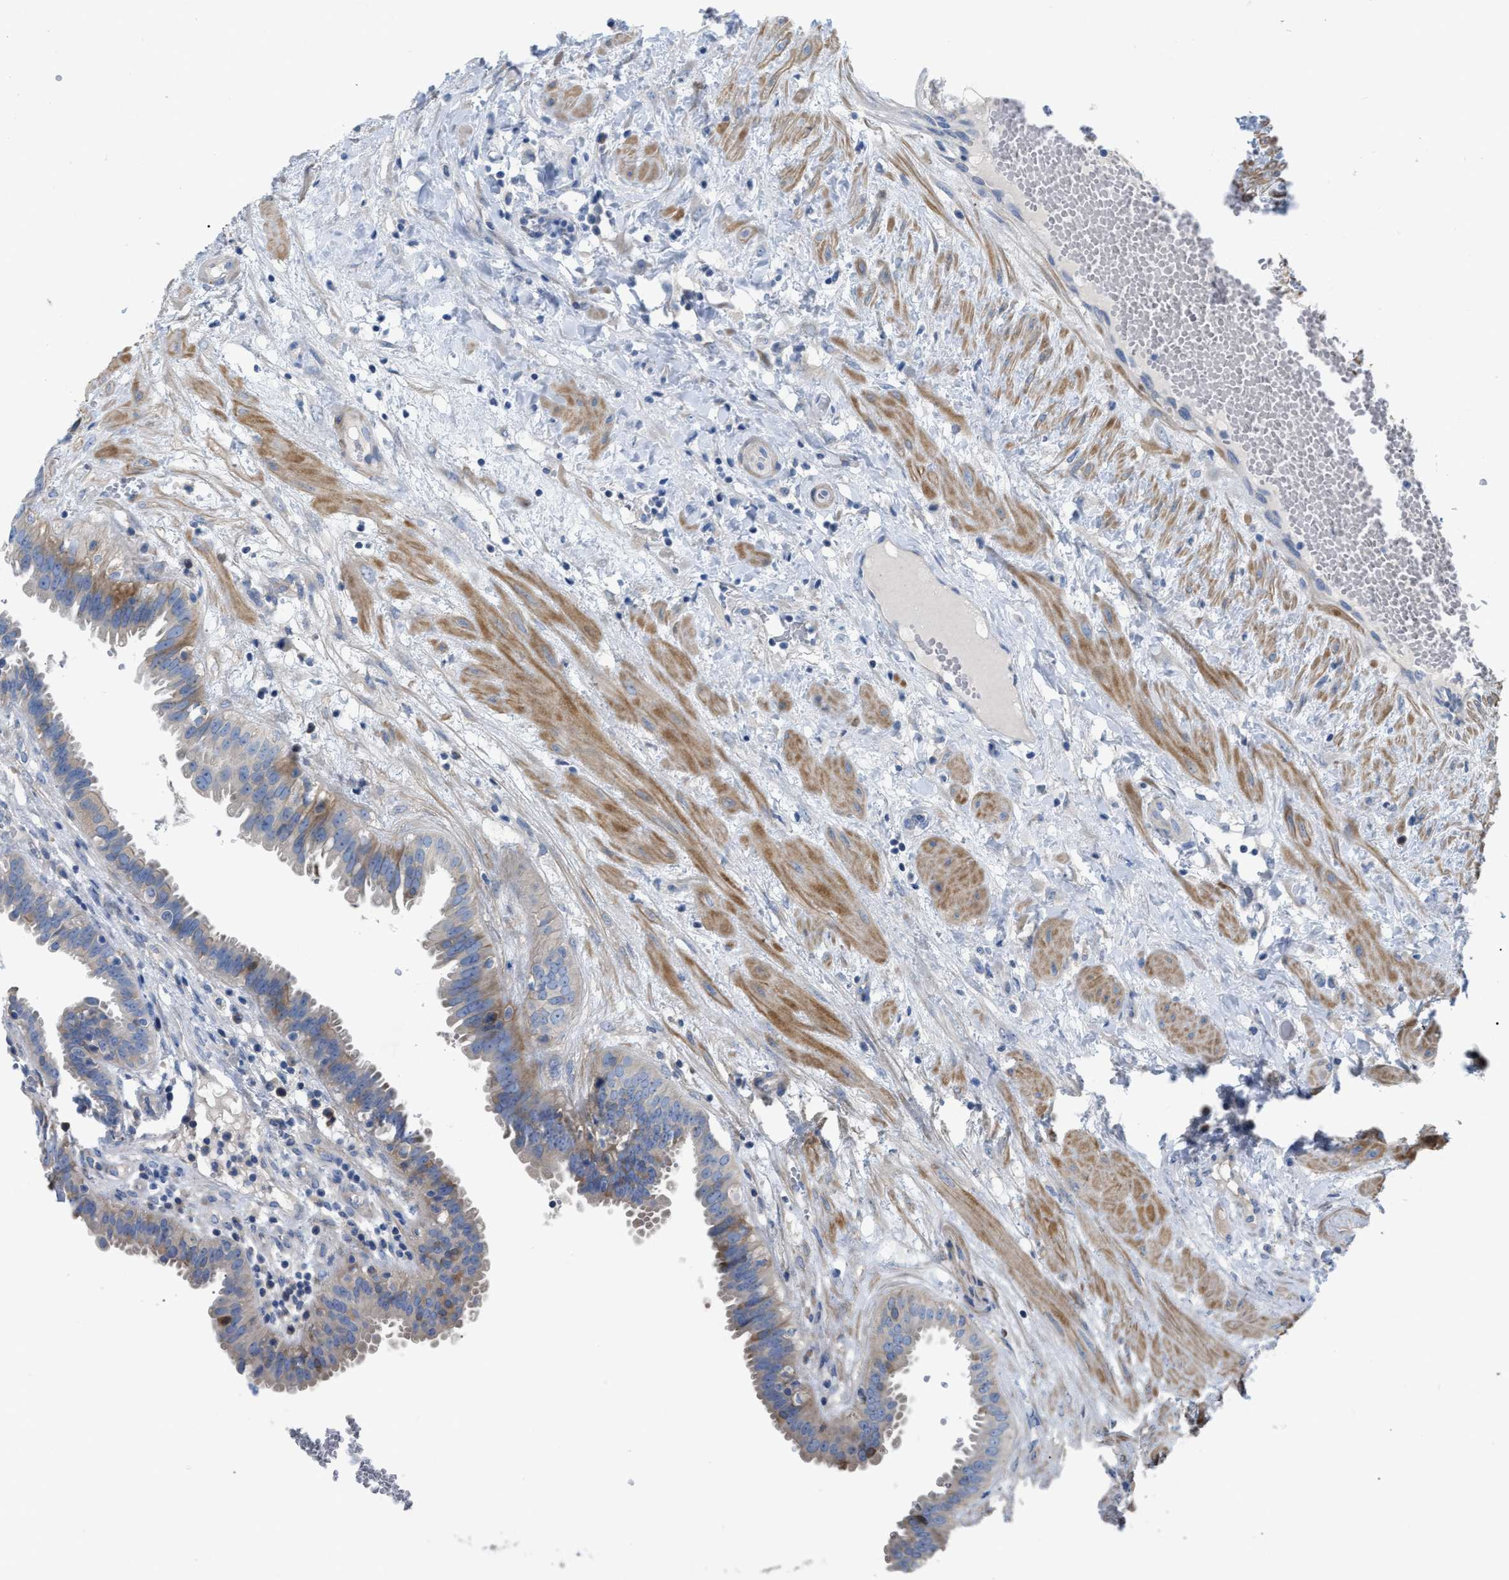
{"staining": {"intensity": "weak", "quantity": ">75%", "location": "cytoplasmic/membranous"}, "tissue": "seminal vesicle", "cell_type": "Glandular cells", "image_type": "normal", "snomed": [{"axis": "morphology", "description": "Normal tissue, NOS"}, {"axis": "morphology", "description": "Adenocarcinoma, High grade"}, {"axis": "topography", "description": "Prostate"}, {"axis": "topography", "description": "Seminal veicle"}], "caption": "Normal seminal vesicle reveals weak cytoplasmic/membranous staining in about >75% of glandular cells (Stains: DAB in brown, nuclei in blue, Microscopy: brightfield microscopy at high magnification)..", "gene": "DHX58", "patient": {"sex": "male", "age": 55}}